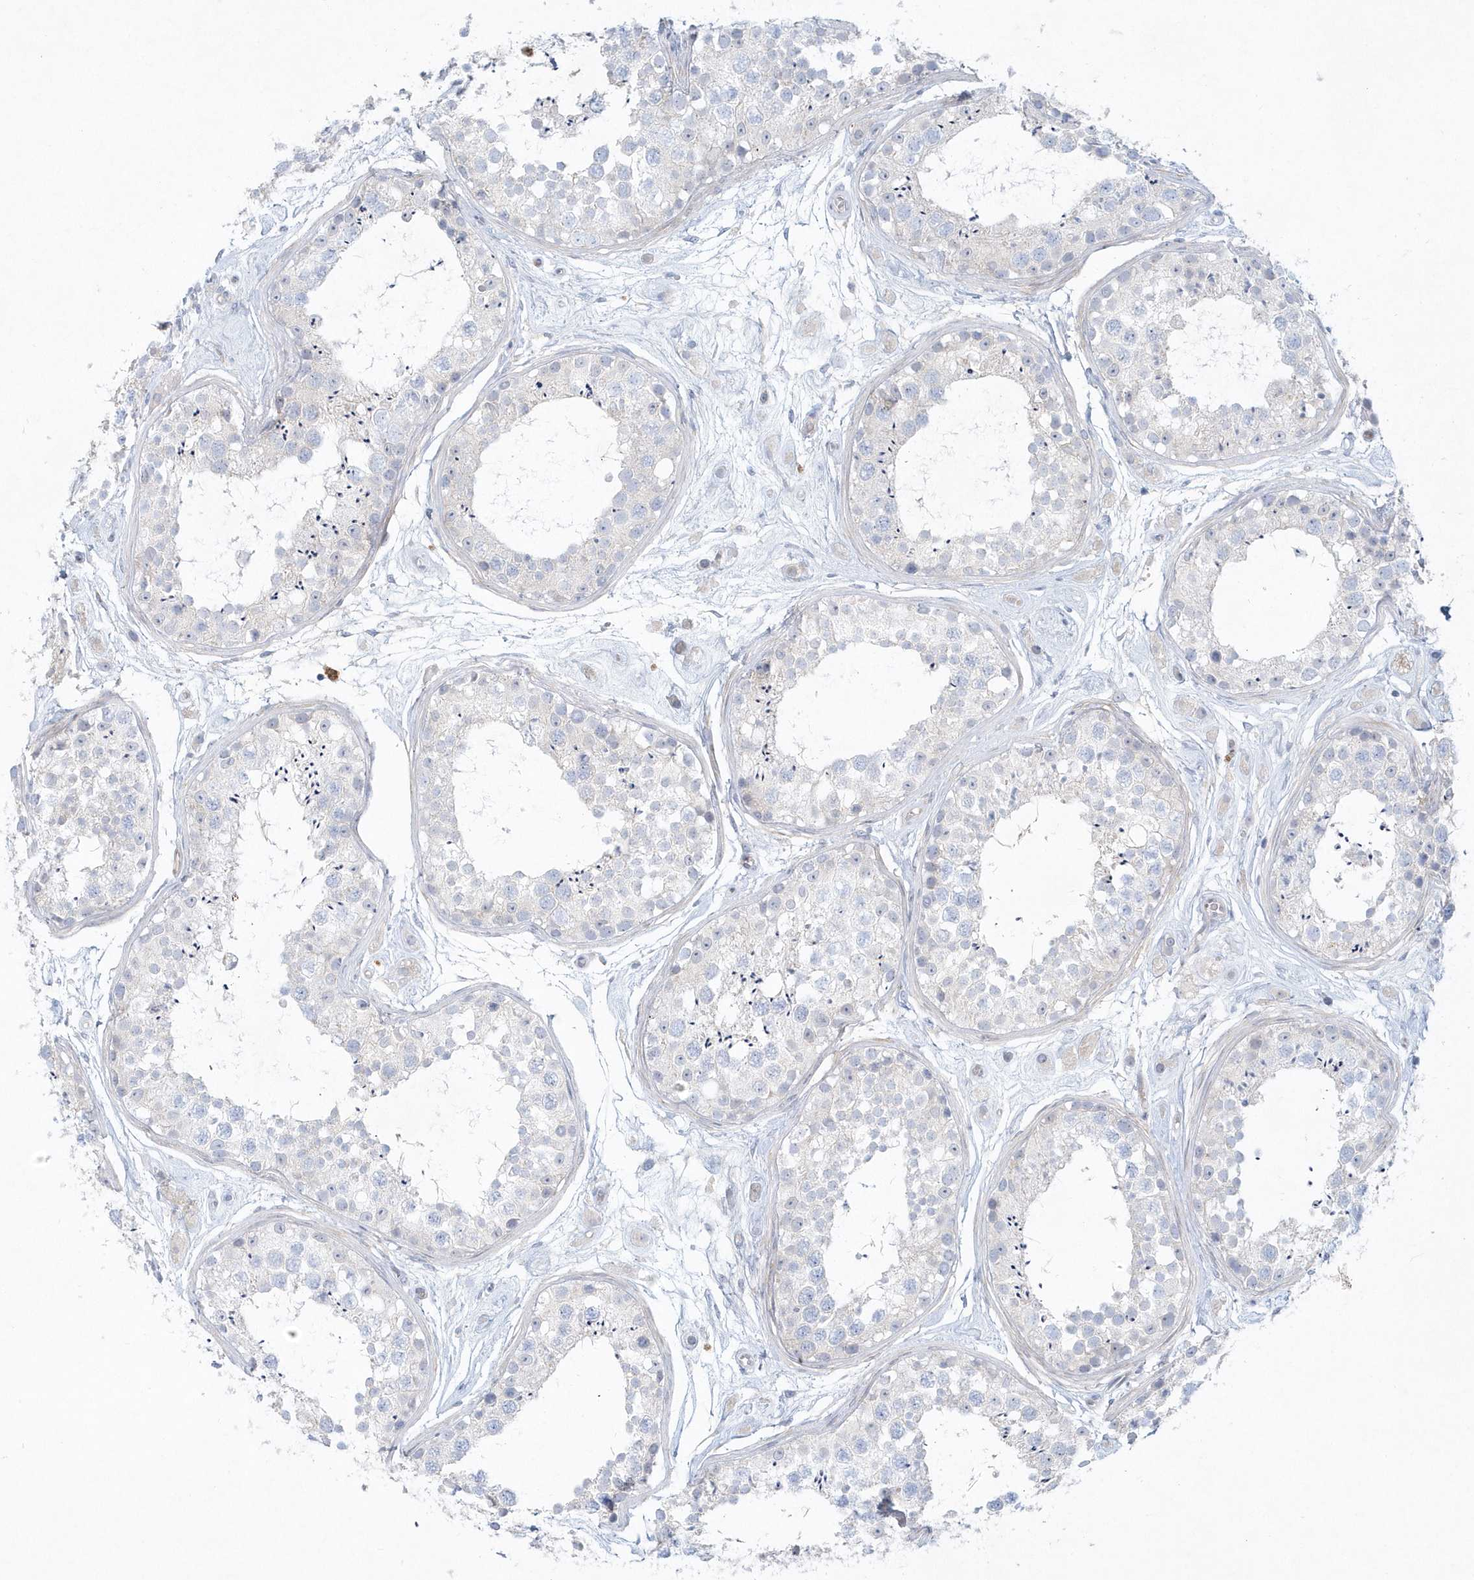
{"staining": {"intensity": "negative", "quantity": "none", "location": "none"}, "tissue": "testis", "cell_type": "Cells in seminiferous ducts", "image_type": "normal", "snomed": [{"axis": "morphology", "description": "Normal tissue, NOS"}, {"axis": "topography", "description": "Testis"}], "caption": "IHC photomicrograph of normal testis: human testis stained with DAB (3,3'-diaminobenzidine) displays no significant protein staining in cells in seminiferous ducts.", "gene": "DNAH1", "patient": {"sex": "male", "age": 25}}